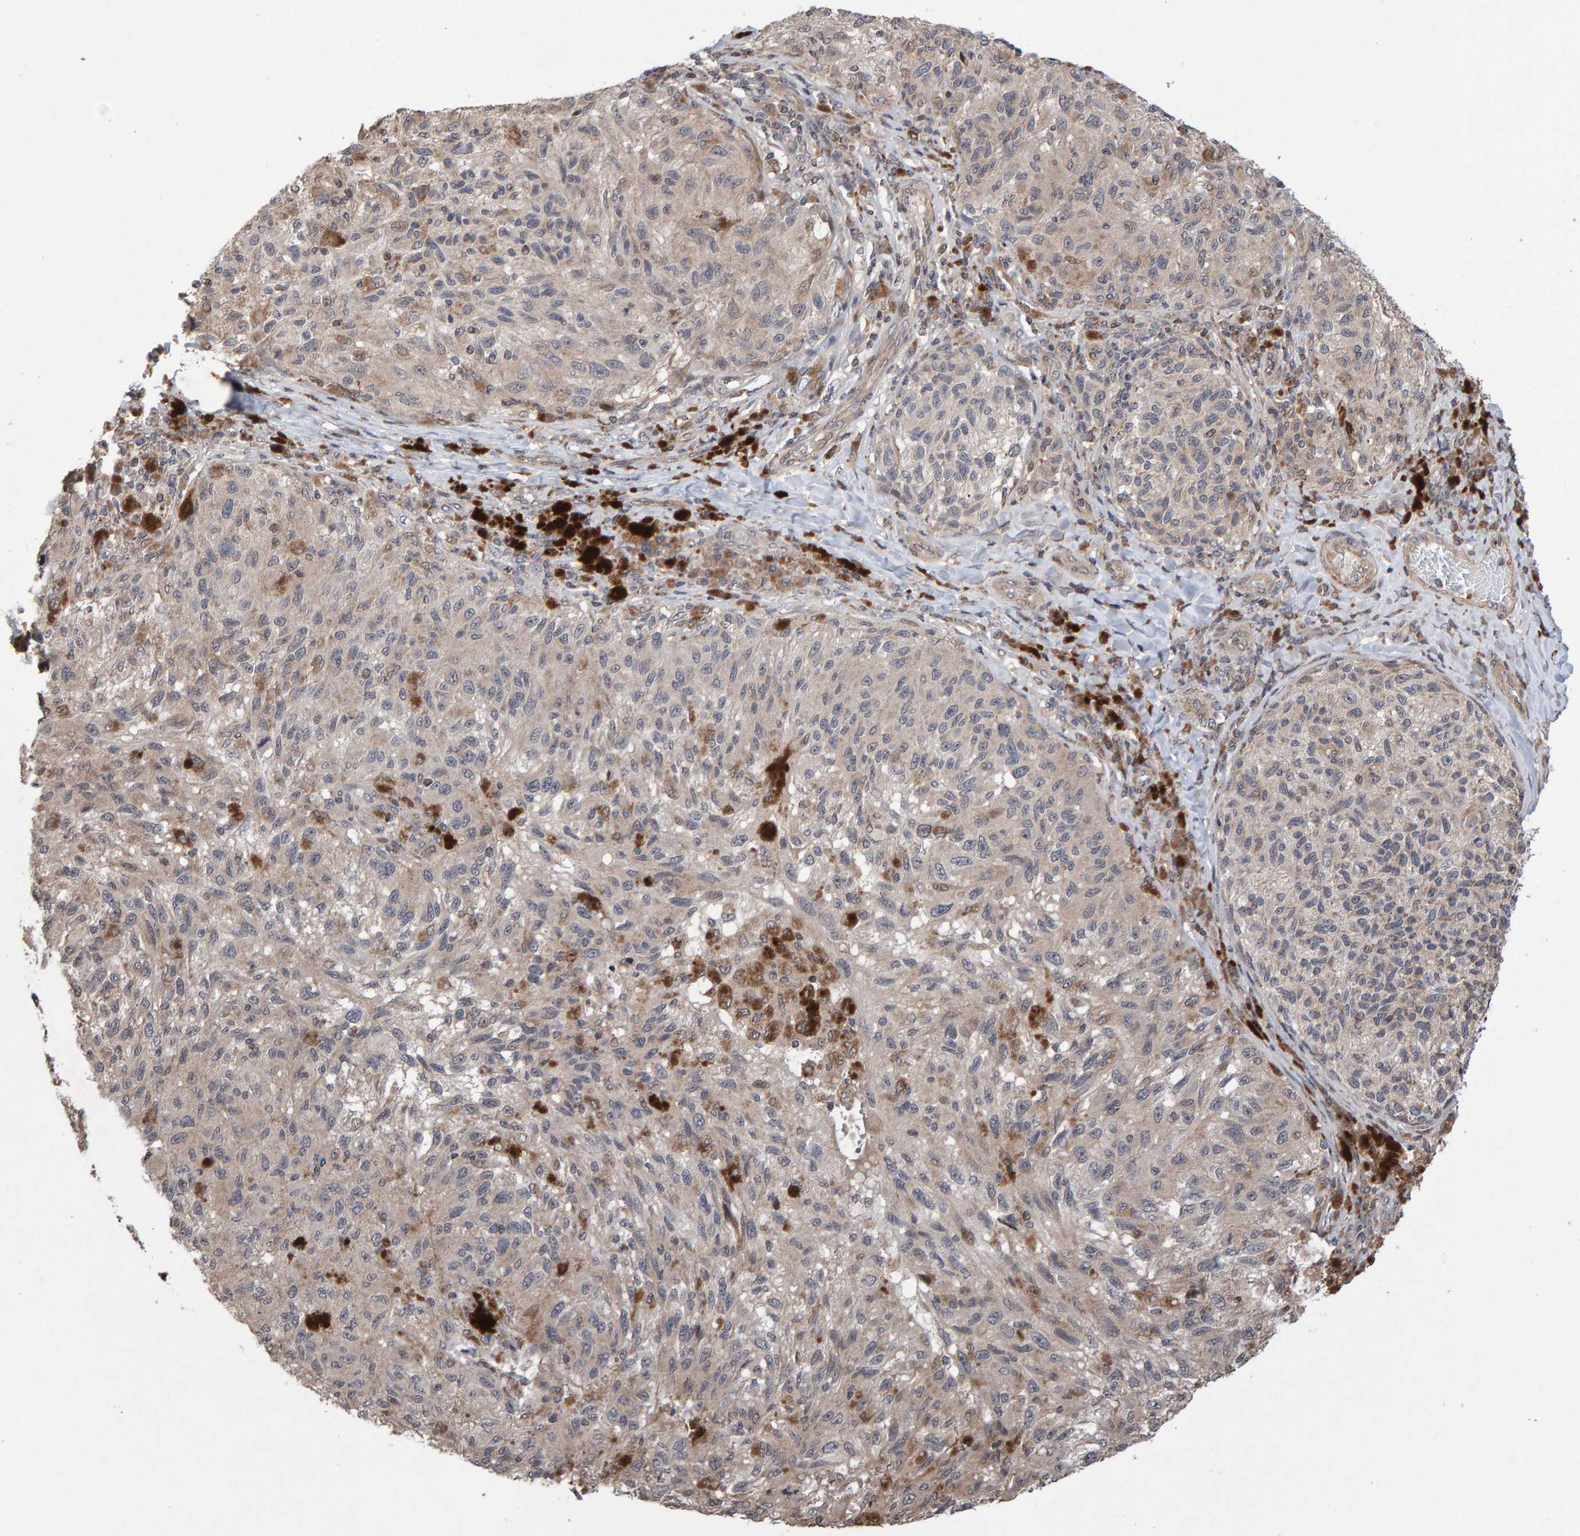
{"staining": {"intensity": "negative", "quantity": "none", "location": "none"}, "tissue": "melanoma", "cell_type": "Tumor cells", "image_type": "cancer", "snomed": [{"axis": "morphology", "description": "Malignant melanoma, NOS"}, {"axis": "topography", "description": "Skin"}], "caption": "This histopathology image is of melanoma stained with immunohistochemistry to label a protein in brown with the nuclei are counter-stained blue. There is no positivity in tumor cells.", "gene": "PECR", "patient": {"sex": "female", "age": 73}}